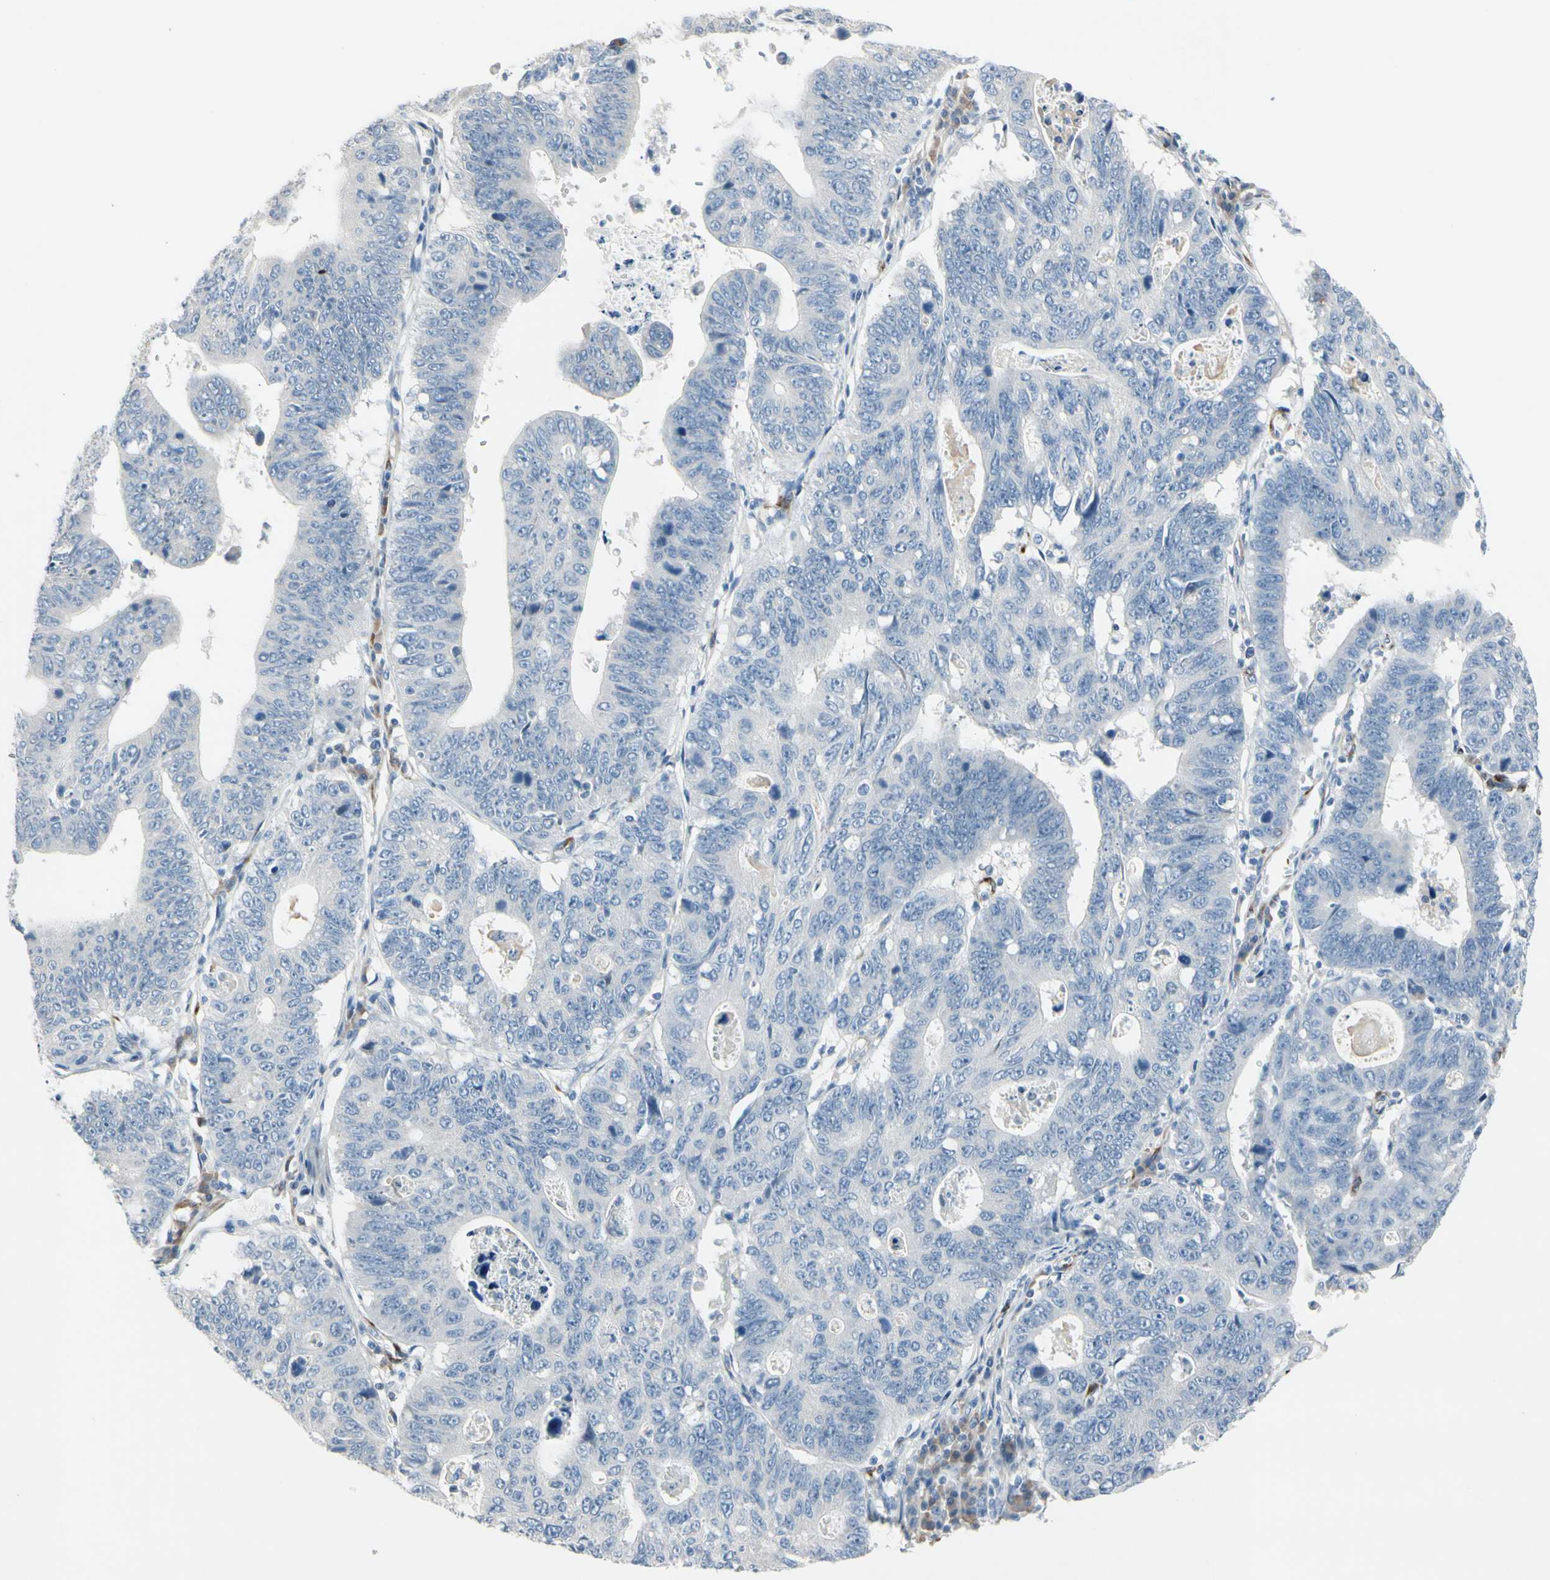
{"staining": {"intensity": "negative", "quantity": "none", "location": "none"}, "tissue": "stomach cancer", "cell_type": "Tumor cells", "image_type": "cancer", "snomed": [{"axis": "morphology", "description": "Adenocarcinoma, NOS"}, {"axis": "topography", "description": "Stomach"}], "caption": "Stomach cancer (adenocarcinoma) stained for a protein using immunohistochemistry exhibits no staining tumor cells.", "gene": "MAP2", "patient": {"sex": "male", "age": 59}}